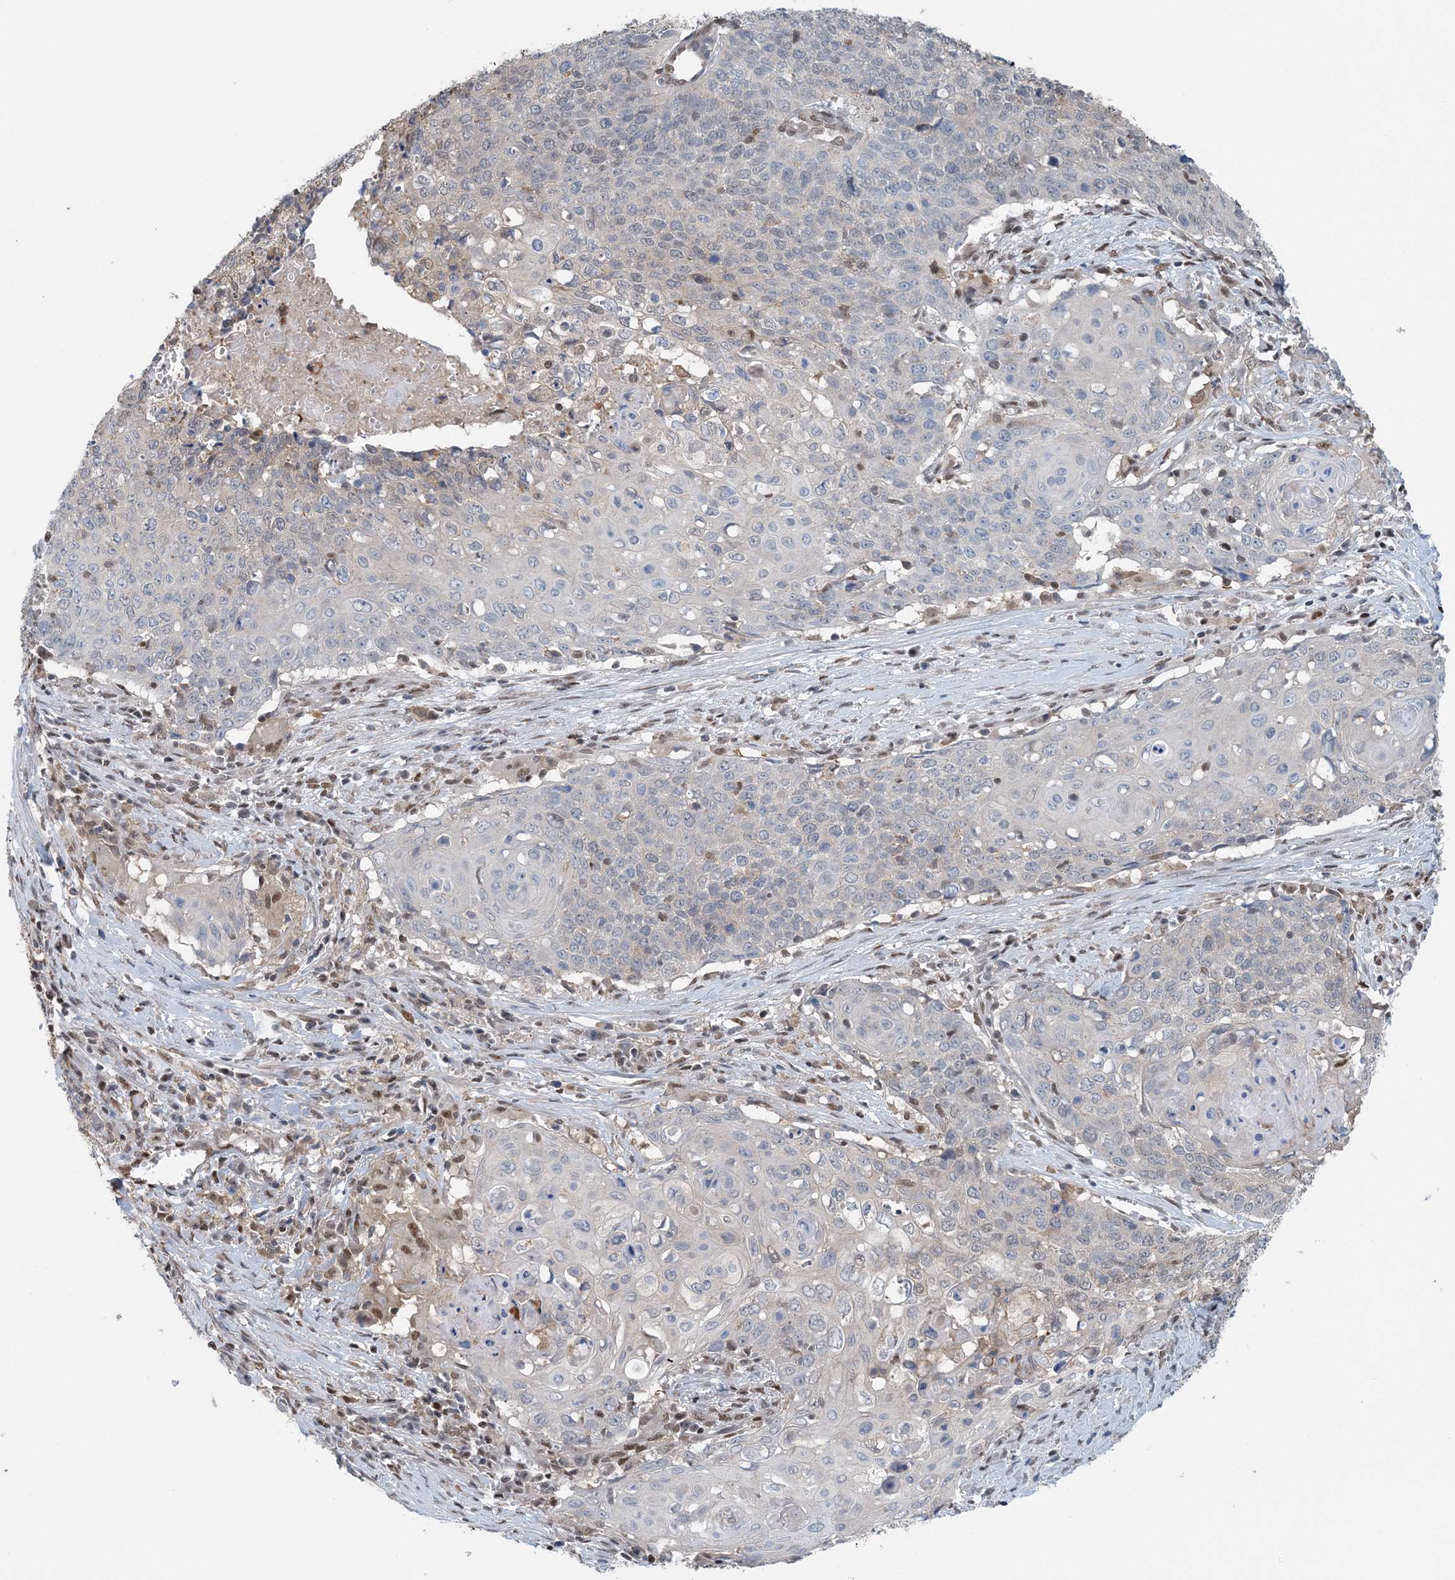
{"staining": {"intensity": "negative", "quantity": "none", "location": "none"}, "tissue": "cervical cancer", "cell_type": "Tumor cells", "image_type": "cancer", "snomed": [{"axis": "morphology", "description": "Squamous cell carcinoma, NOS"}, {"axis": "topography", "description": "Cervix"}], "caption": "Tumor cells show no significant positivity in cervical cancer.", "gene": "HIKESHI", "patient": {"sex": "female", "age": 39}}